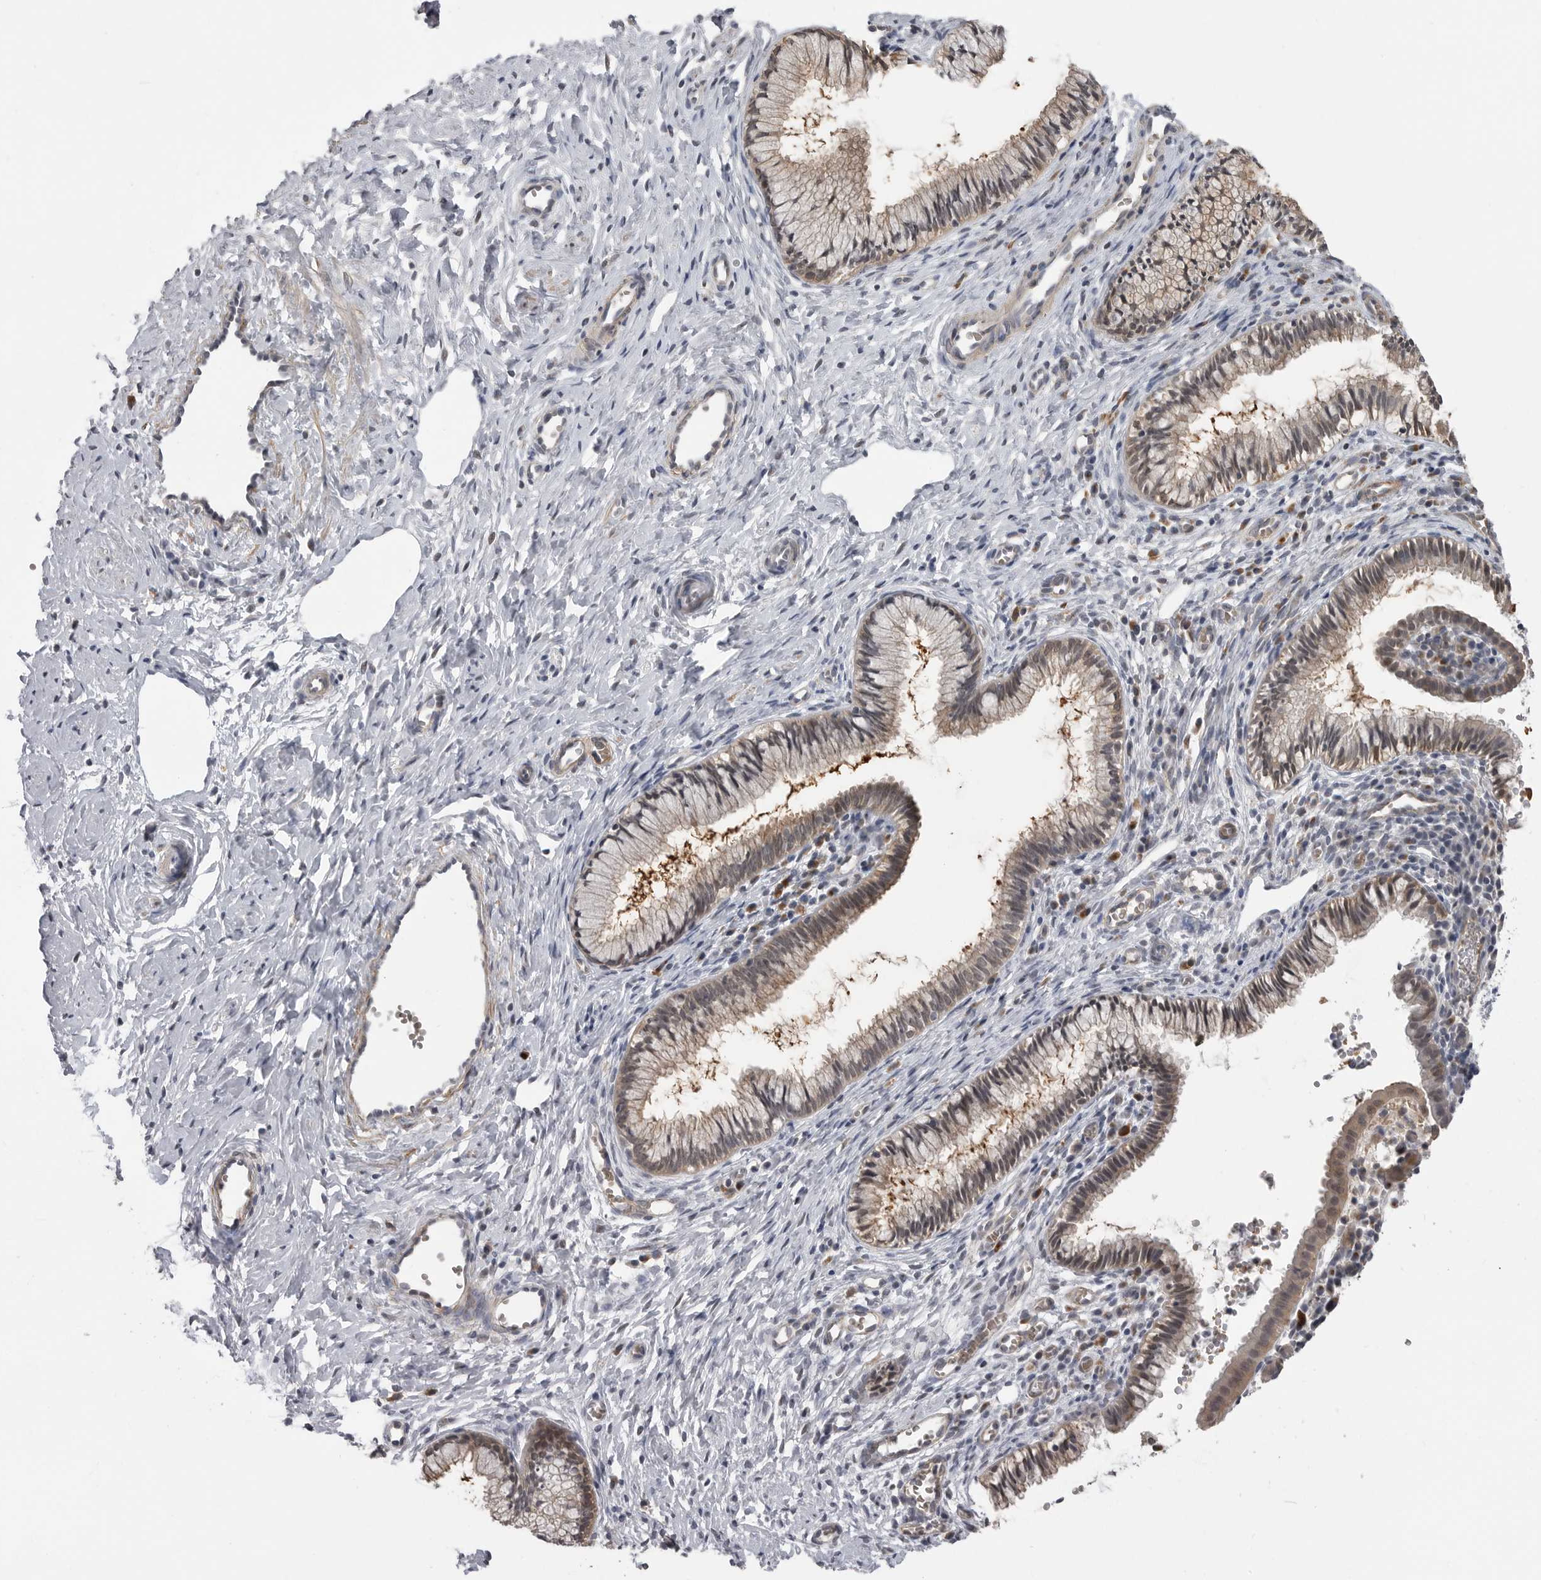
{"staining": {"intensity": "weak", "quantity": "25%-75%", "location": "cytoplasmic/membranous"}, "tissue": "cervix", "cell_type": "Glandular cells", "image_type": "normal", "snomed": [{"axis": "morphology", "description": "Normal tissue, NOS"}, {"axis": "topography", "description": "Cervix"}], "caption": "Cervix stained for a protein (brown) displays weak cytoplasmic/membranous positive expression in approximately 25%-75% of glandular cells.", "gene": "PLEKHF1", "patient": {"sex": "female", "age": 27}}